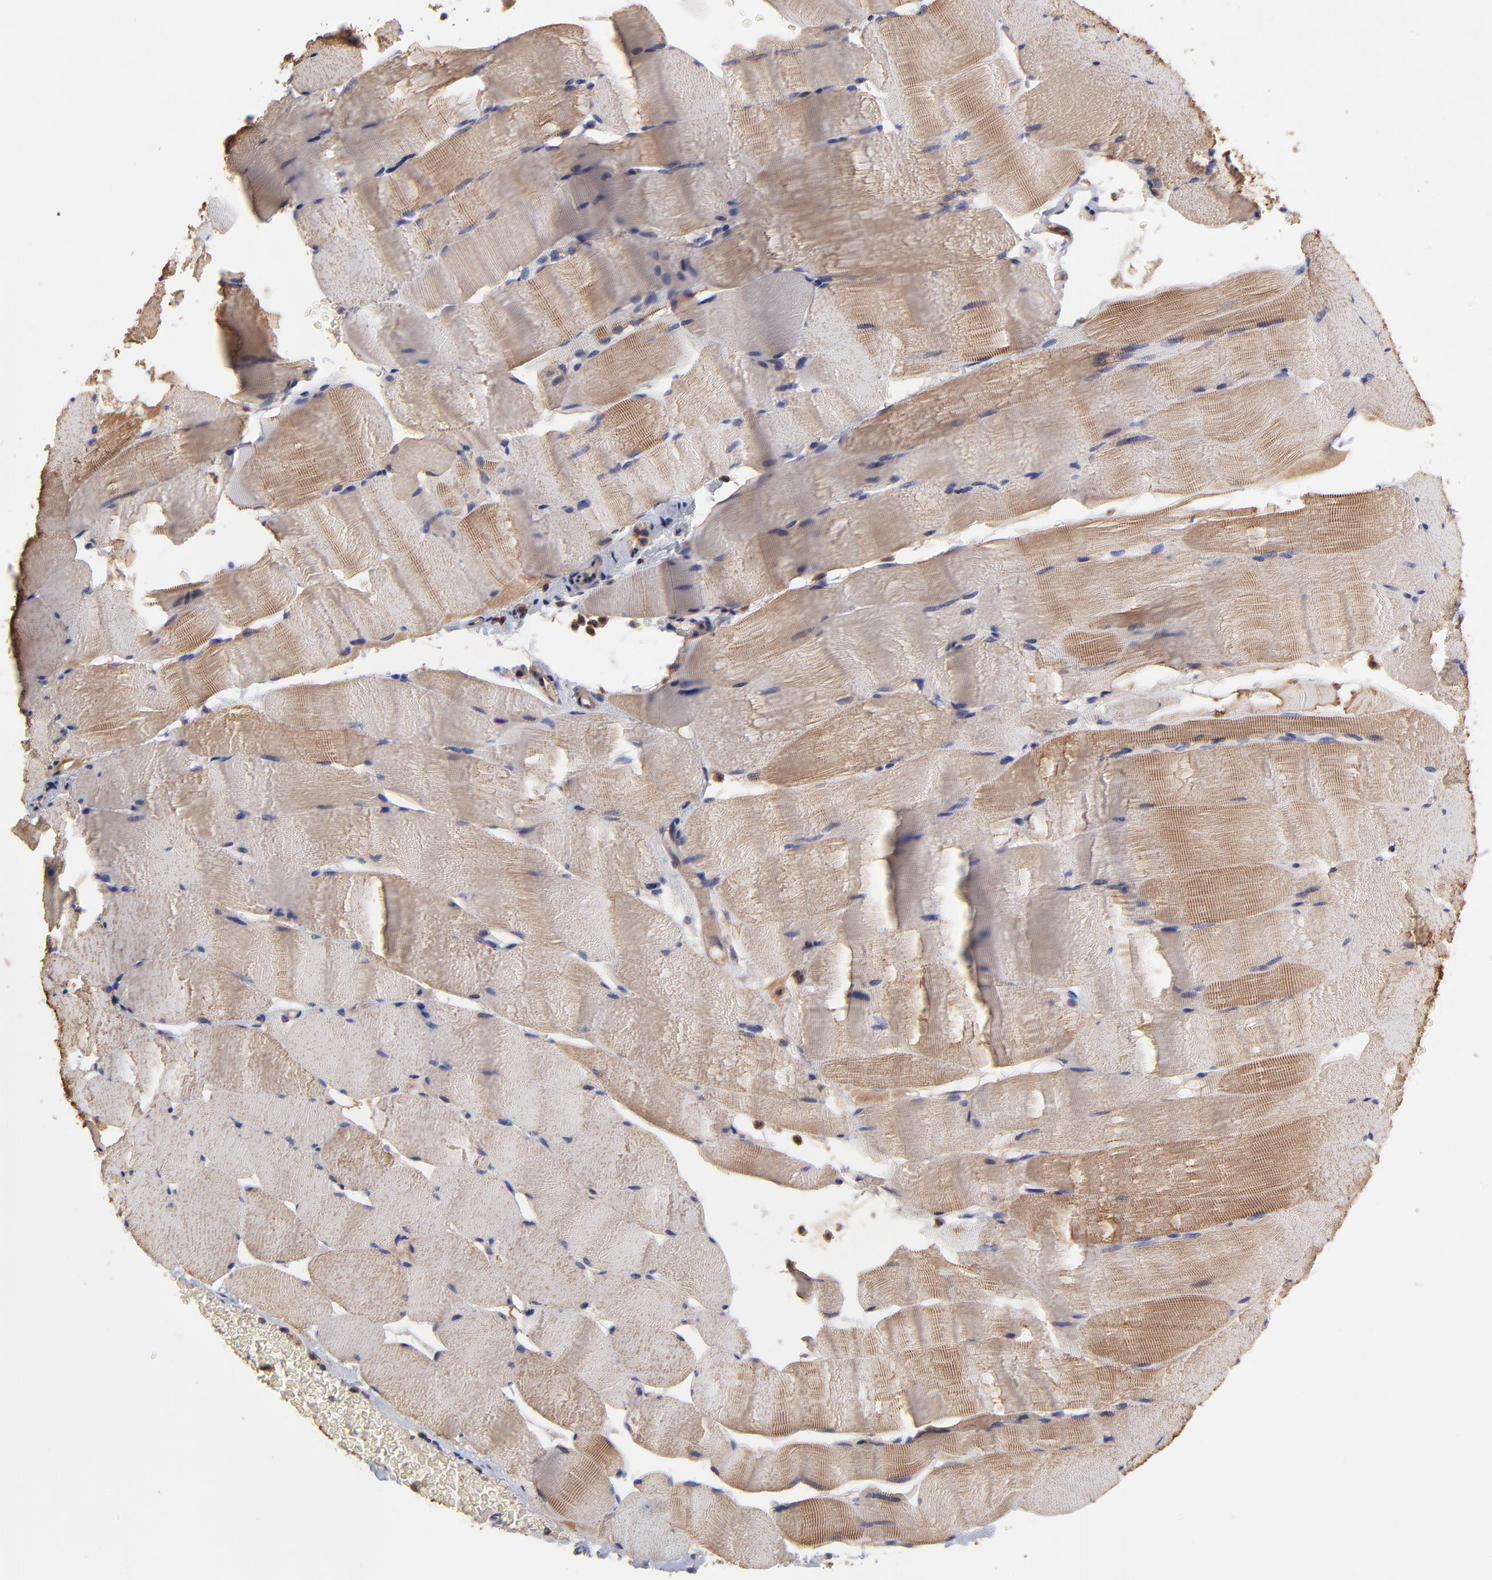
{"staining": {"intensity": "moderate", "quantity": ">75%", "location": "cytoplasmic/membranous"}, "tissue": "skeletal muscle", "cell_type": "Myocytes", "image_type": "normal", "snomed": [{"axis": "morphology", "description": "Normal tissue, NOS"}, {"axis": "topography", "description": "Skeletal muscle"}], "caption": "Immunohistochemistry image of normal human skeletal muscle stained for a protein (brown), which demonstrates medium levels of moderate cytoplasmic/membranous positivity in about >75% of myocytes.", "gene": "ASB7", "patient": {"sex": "male", "age": 62}}